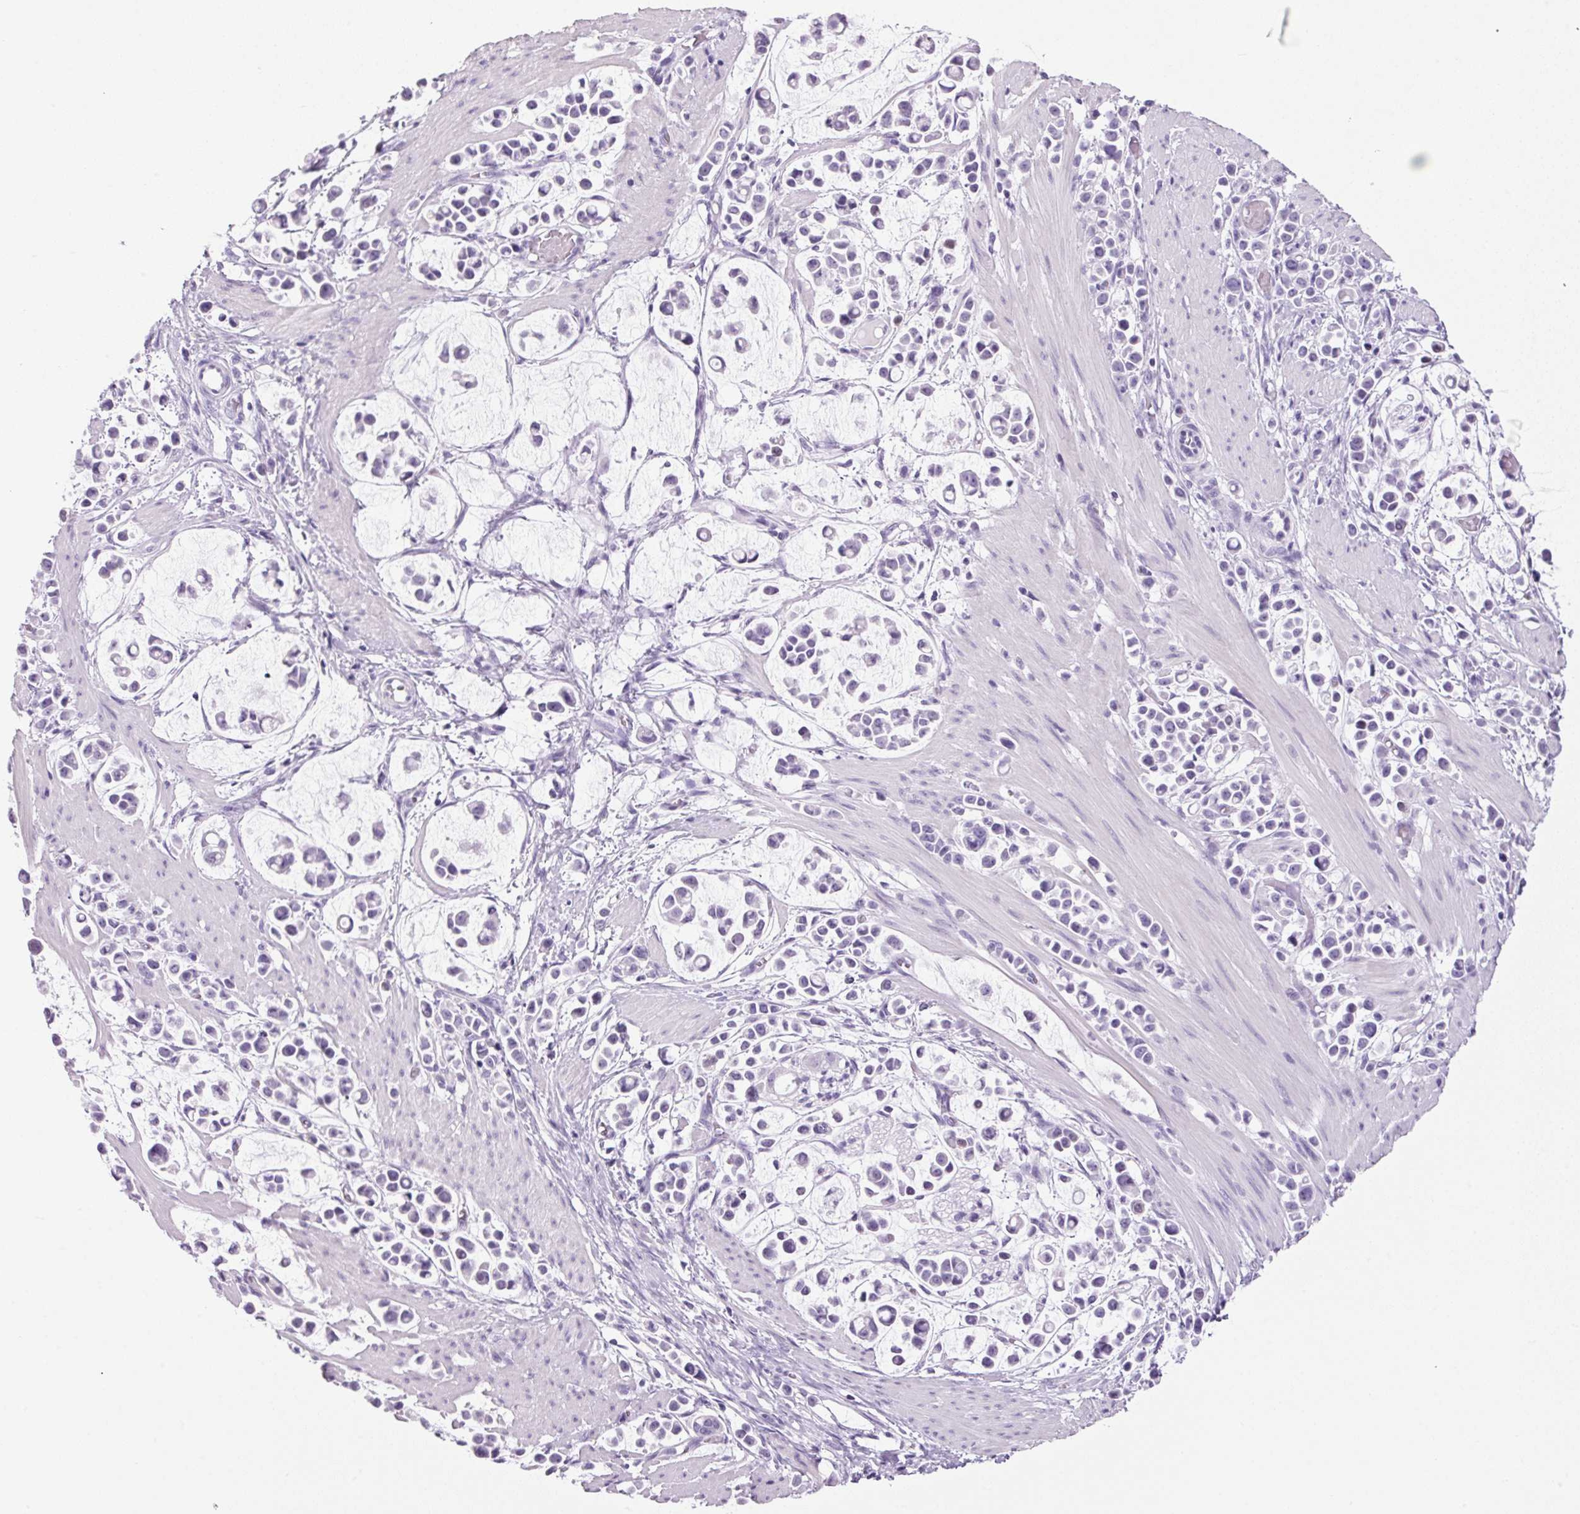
{"staining": {"intensity": "negative", "quantity": "none", "location": "none"}, "tissue": "stomach cancer", "cell_type": "Tumor cells", "image_type": "cancer", "snomed": [{"axis": "morphology", "description": "Adenocarcinoma, NOS"}, {"axis": "topography", "description": "Stomach"}], "caption": "A histopathology image of adenocarcinoma (stomach) stained for a protein exhibits no brown staining in tumor cells.", "gene": "PPP1R1A", "patient": {"sex": "male", "age": 82}}